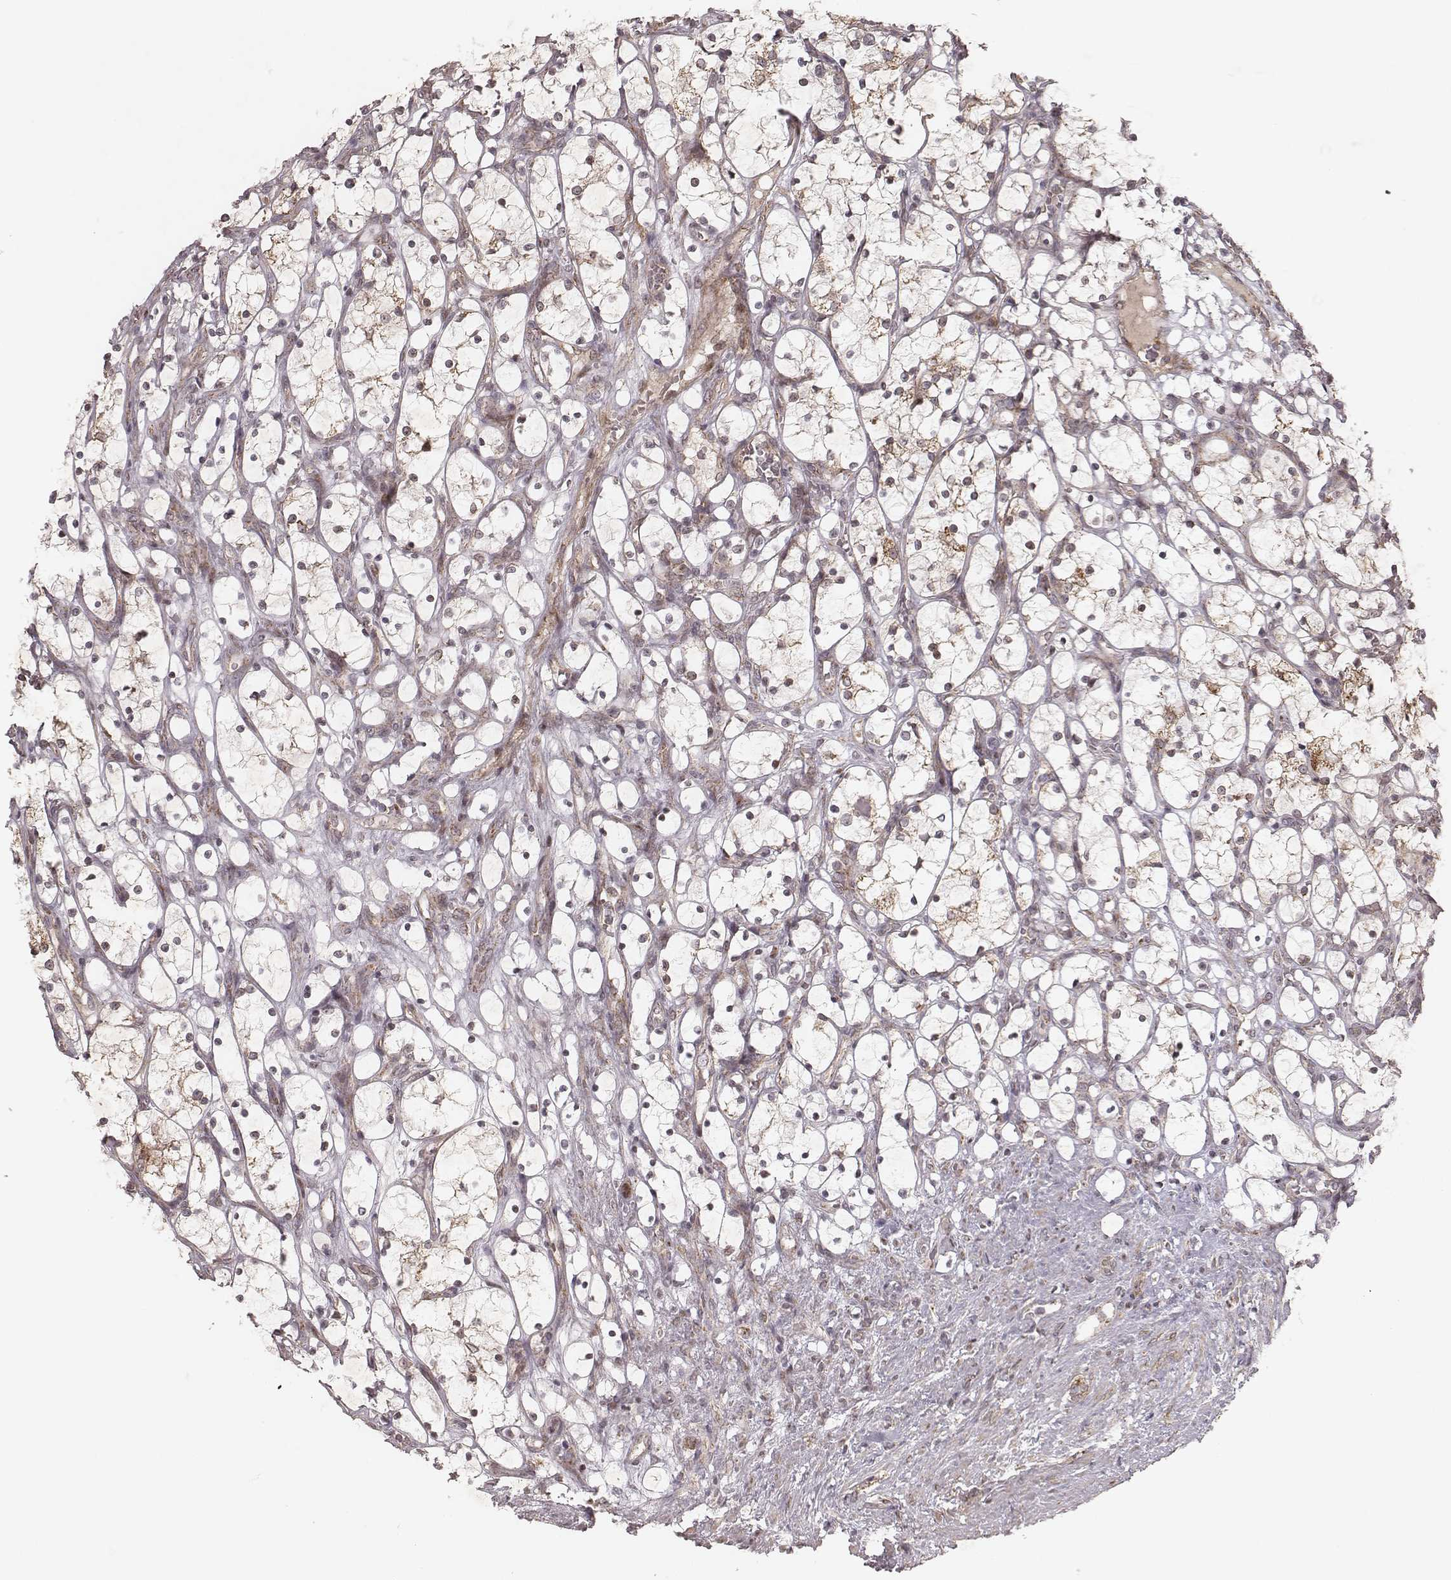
{"staining": {"intensity": "weak", "quantity": "<25%", "location": "cytoplasmic/membranous"}, "tissue": "renal cancer", "cell_type": "Tumor cells", "image_type": "cancer", "snomed": [{"axis": "morphology", "description": "Adenocarcinoma, NOS"}, {"axis": "topography", "description": "Kidney"}], "caption": "Immunohistochemistry (IHC) of human renal cancer exhibits no expression in tumor cells.", "gene": "NDUFA7", "patient": {"sex": "female", "age": 69}}